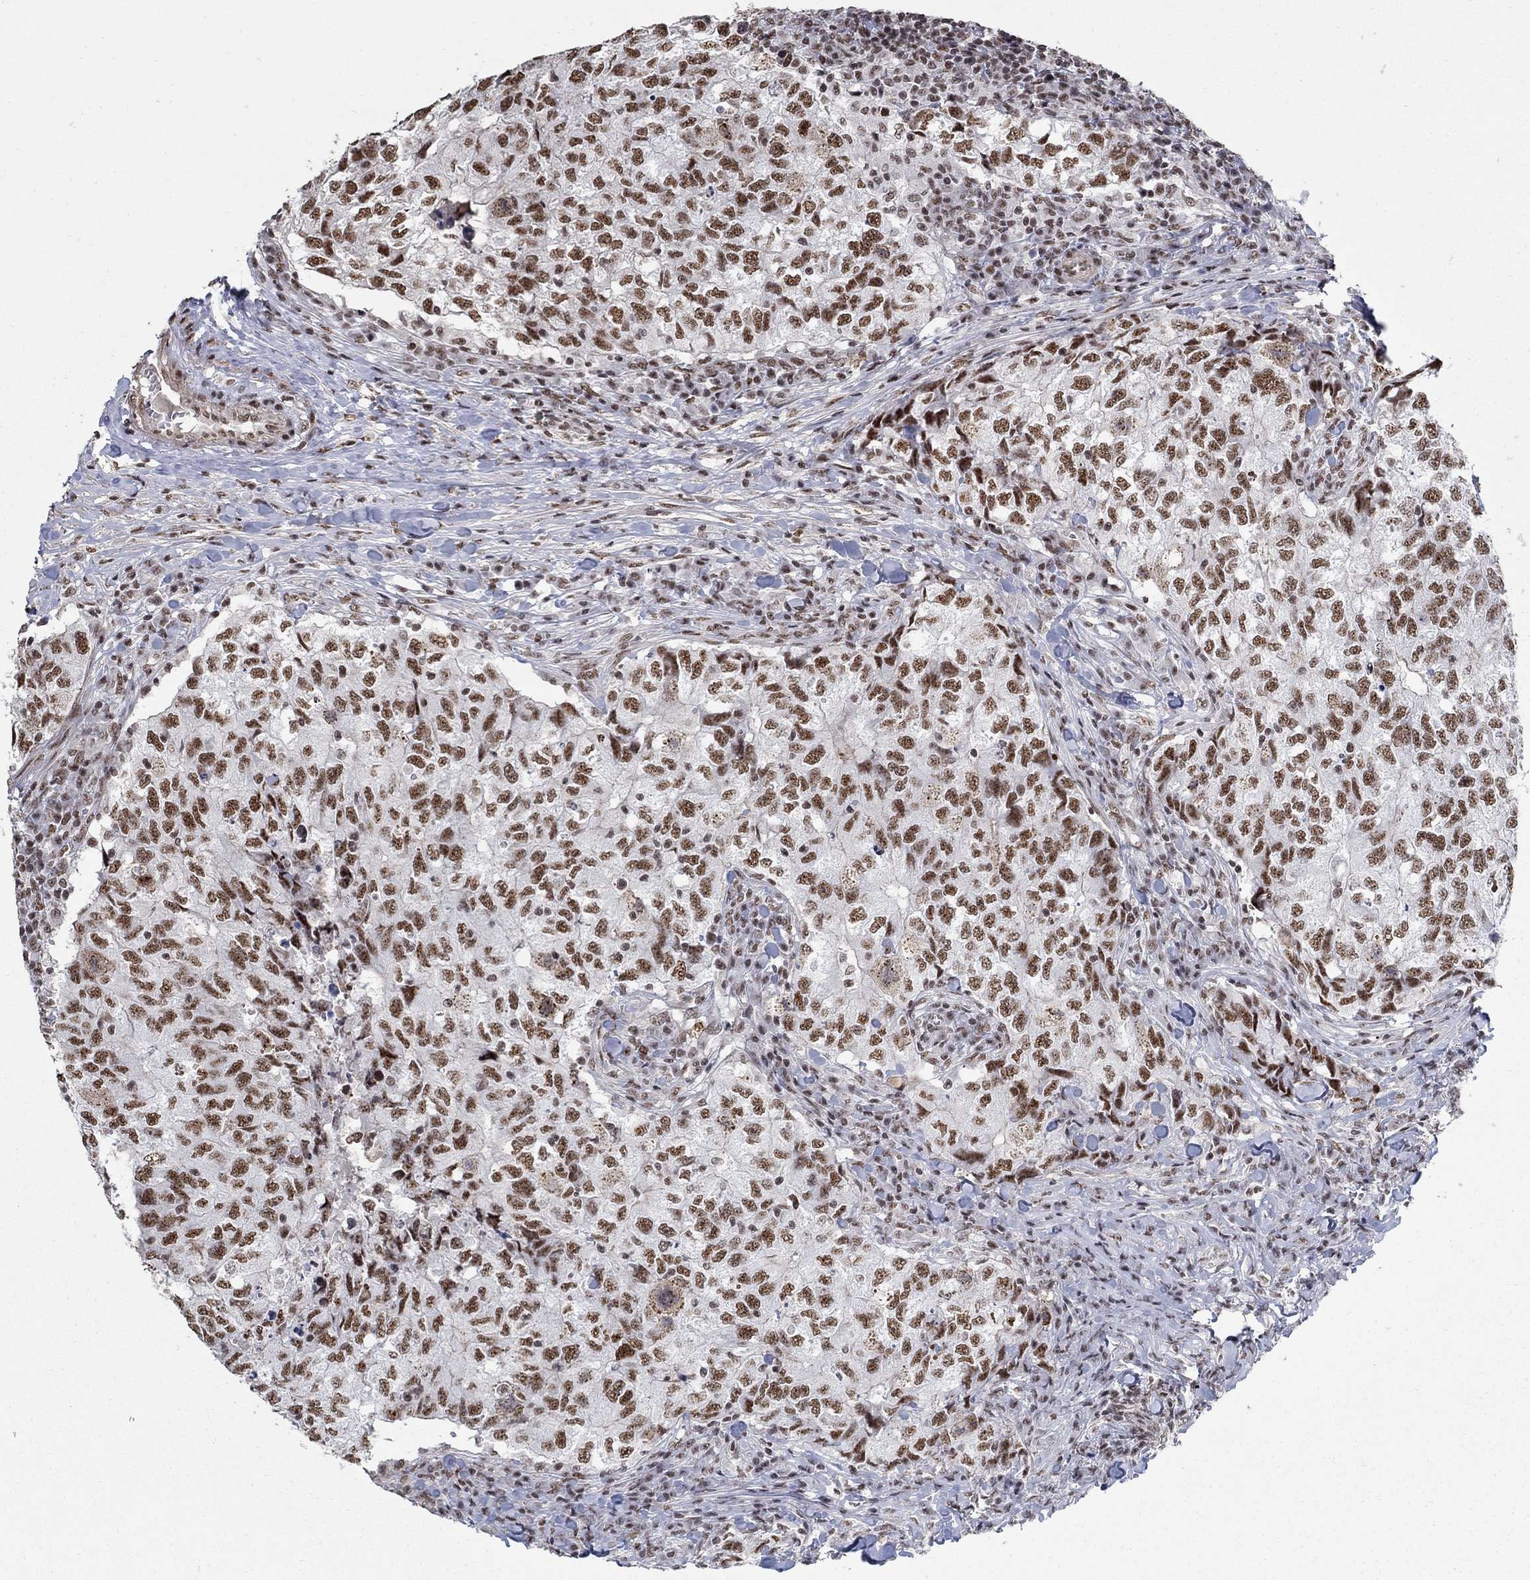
{"staining": {"intensity": "strong", "quantity": ">75%", "location": "nuclear"}, "tissue": "breast cancer", "cell_type": "Tumor cells", "image_type": "cancer", "snomed": [{"axis": "morphology", "description": "Duct carcinoma"}, {"axis": "topography", "description": "Breast"}], "caption": "This image reveals immunohistochemistry staining of human breast cancer, with high strong nuclear expression in approximately >75% of tumor cells.", "gene": "PNISR", "patient": {"sex": "female", "age": 30}}